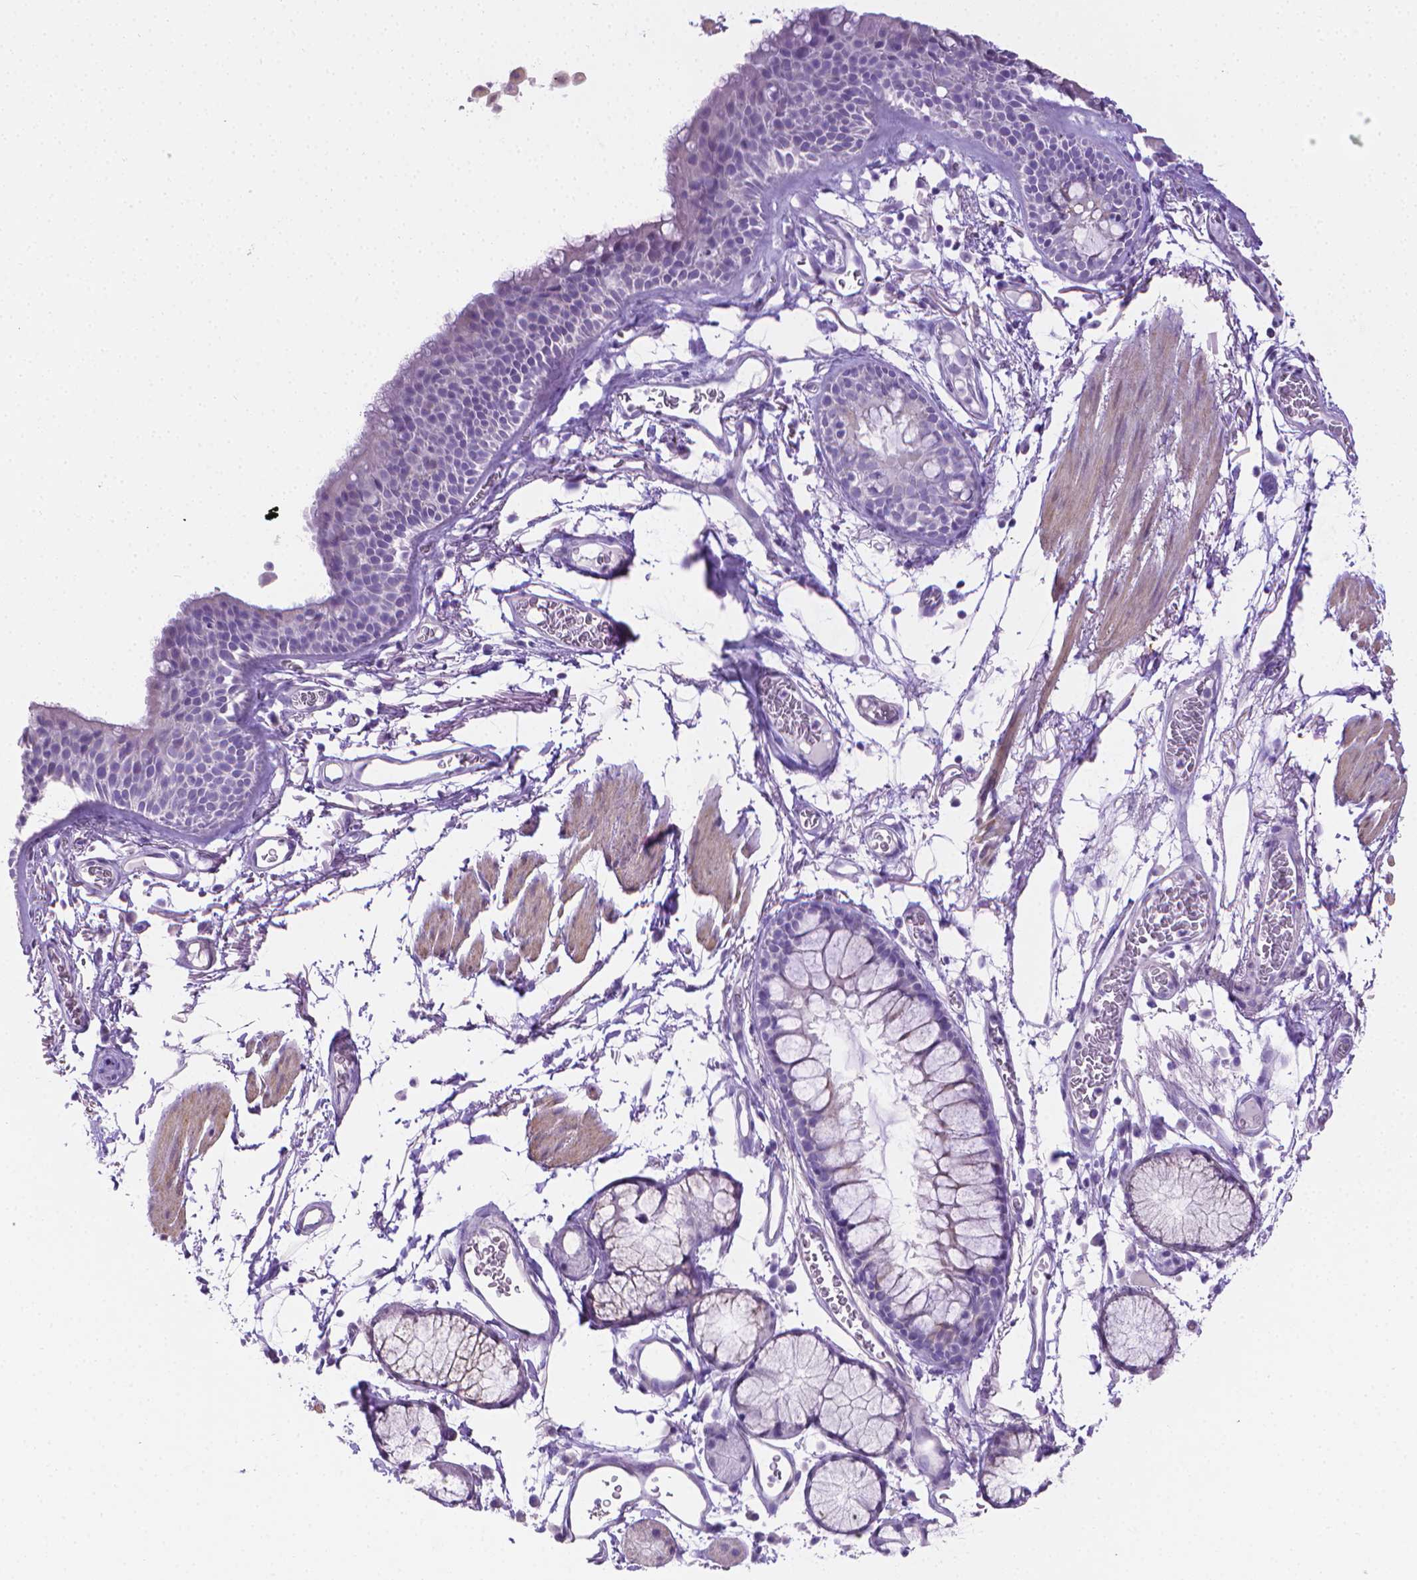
{"staining": {"intensity": "negative", "quantity": "none", "location": "none"}, "tissue": "bronchus", "cell_type": "Respiratory epithelial cells", "image_type": "normal", "snomed": [{"axis": "morphology", "description": "Normal tissue, NOS"}, {"axis": "topography", "description": "Cartilage tissue"}, {"axis": "topography", "description": "Bronchus"}], "caption": "Immunohistochemistry (IHC) photomicrograph of benign bronchus: bronchus stained with DAB displays no significant protein staining in respiratory epithelial cells. (DAB (3,3'-diaminobenzidine) IHC, high magnification).", "gene": "PNMA2", "patient": {"sex": "female", "age": 79}}